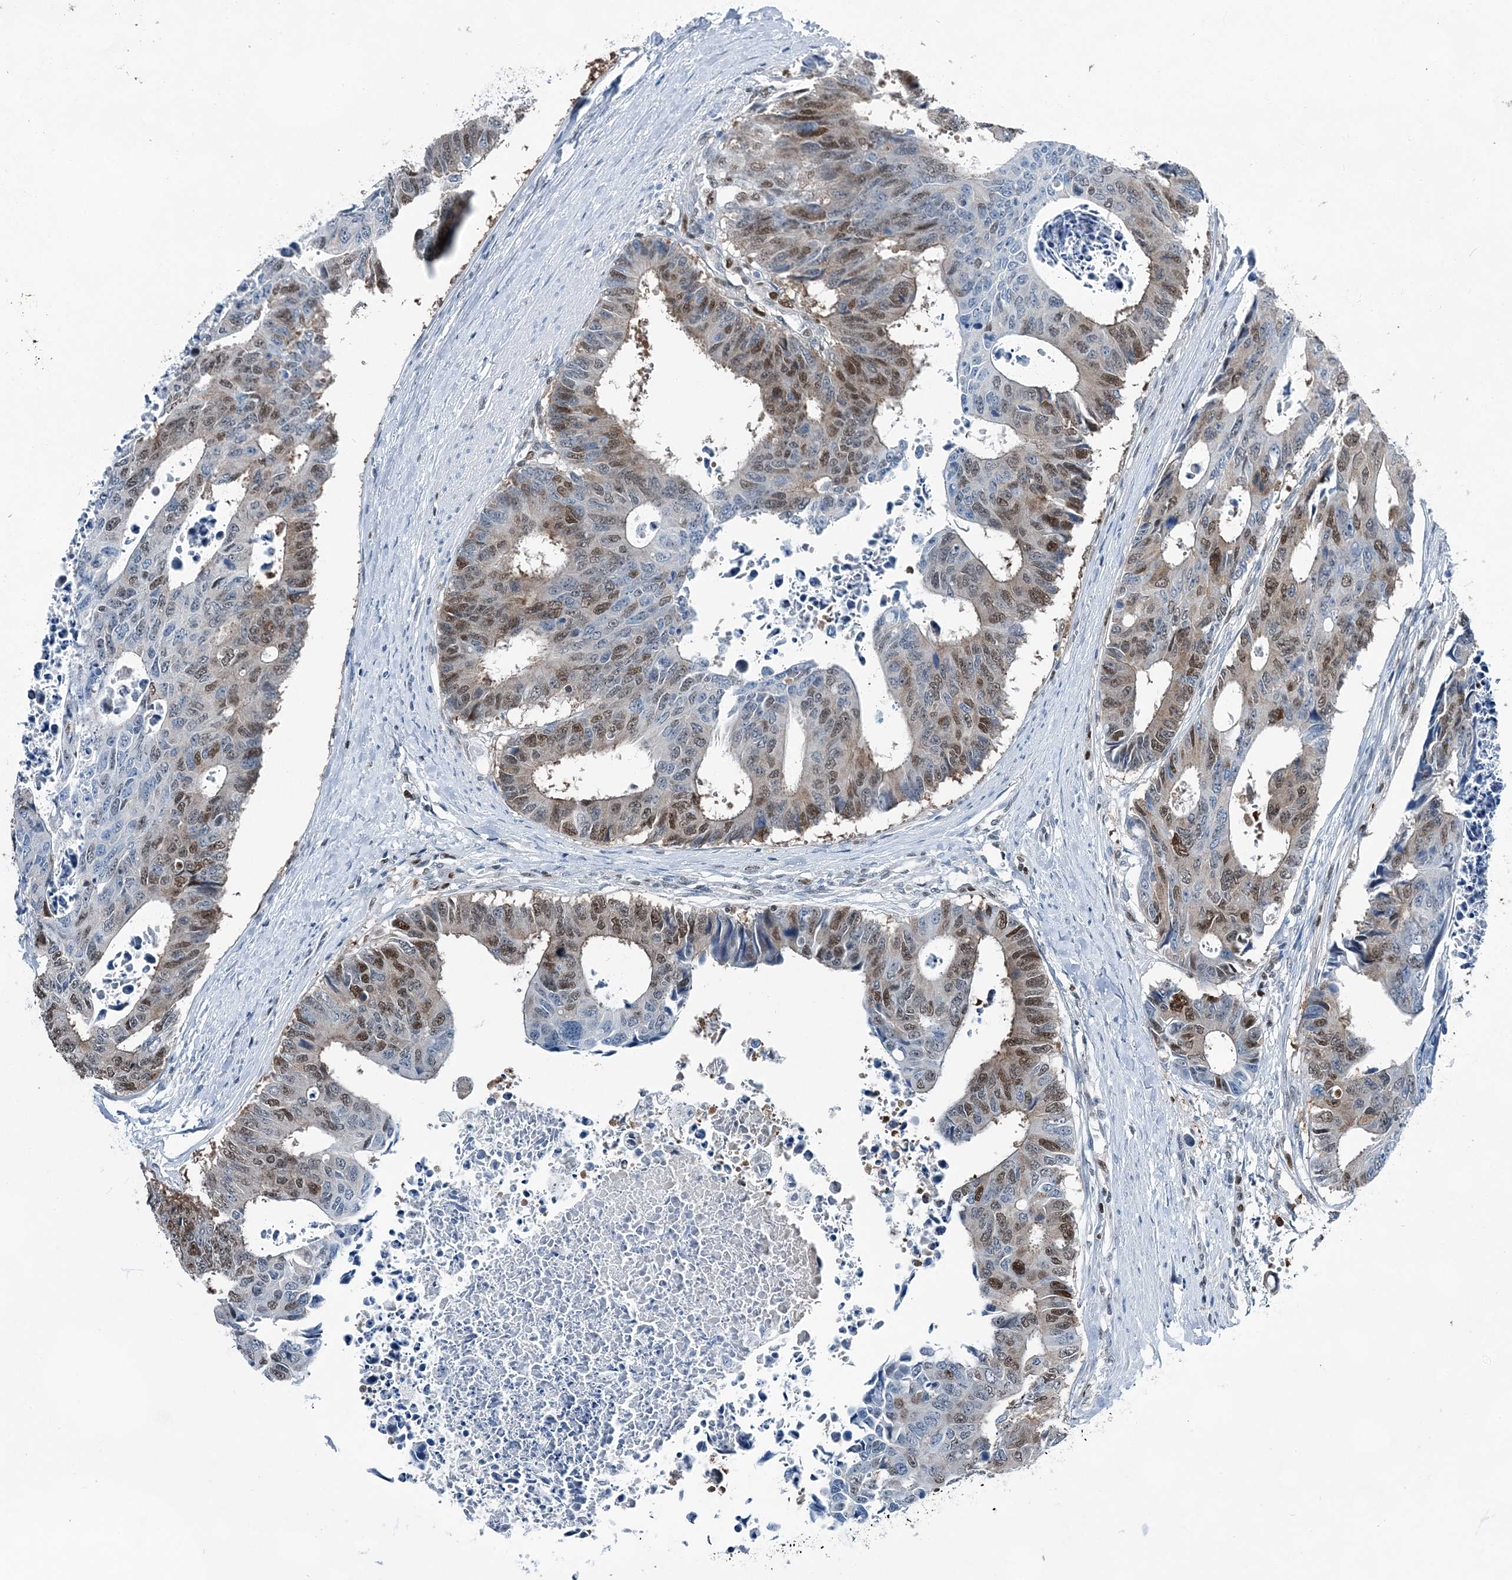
{"staining": {"intensity": "moderate", "quantity": "25%-75%", "location": "nuclear"}, "tissue": "colorectal cancer", "cell_type": "Tumor cells", "image_type": "cancer", "snomed": [{"axis": "morphology", "description": "Adenocarcinoma, NOS"}, {"axis": "topography", "description": "Rectum"}], "caption": "Tumor cells display medium levels of moderate nuclear staining in approximately 25%-75% of cells in colorectal cancer.", "gene": "HAT1", "patient": {"sex": "male", "age": 84}}